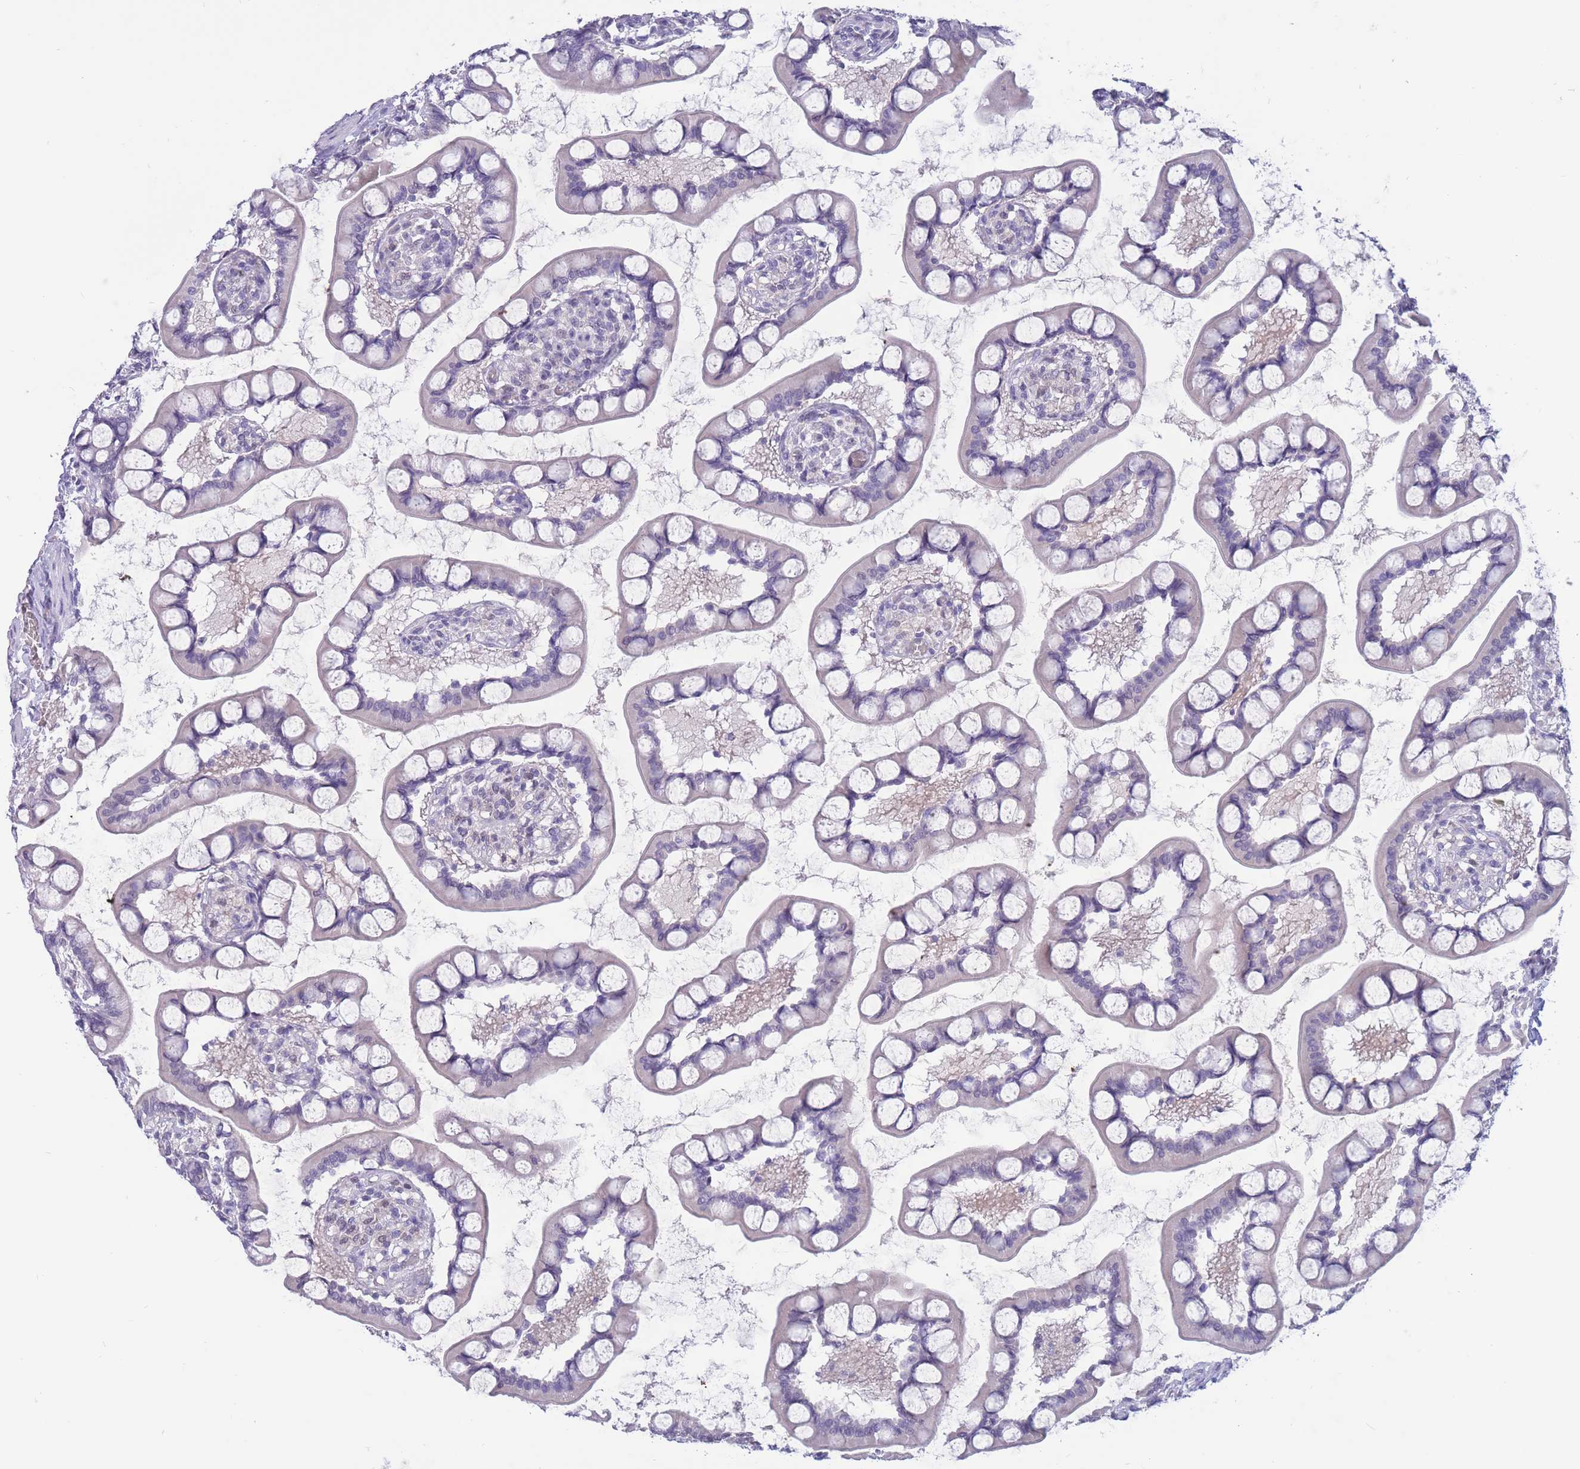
{"staining": {"intensity": "weak", "quantity": "<25%", "location": "cytoplasmic/membranous,nuclear"}, "tissue": "small intestine", "cell_type": "Glandular cells", "image_type": "normal", "snomed": [{"axis": "morphology", "description": "Normal tissue, NOS"}, {"axis": "topography", "description": "Small intestine"}], "caption": "Immunohistochemical staining of unremarkable small intestine reveals no significant positivity in glandular cells.", "gene": "BOP1", "patient": {"sex": "male", "age": 52}}